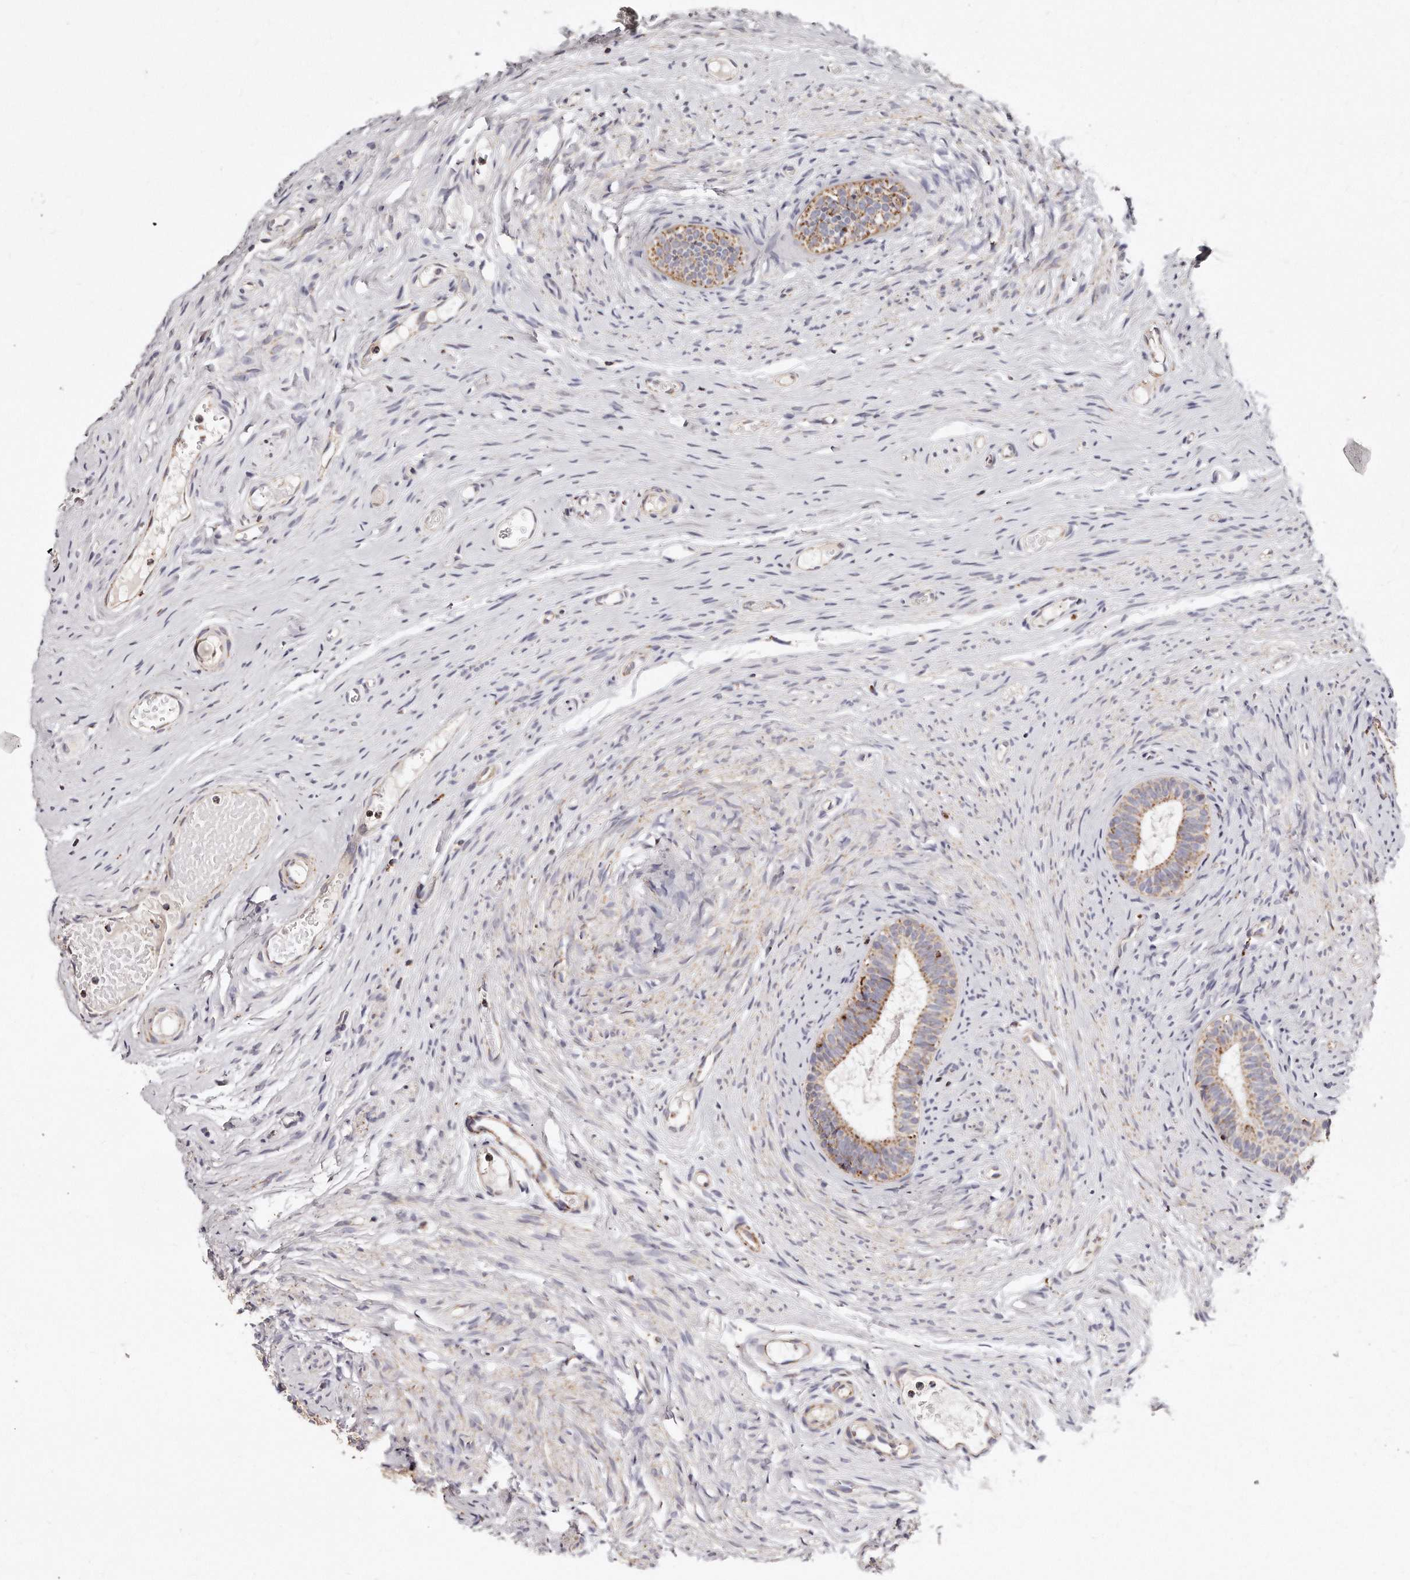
{"staining": {"intensity": "moderate", "quantity": "<25%", "location": "cytoplasmic/membranous"}, "tissue": "epididymis", "cell_type": "Glandular cells", "image_type": "normal", "snomed": [{"axis": "morphology", "description": "Normal tissue, NOS"}, {"axis": "topography", "description": "Epididymis"}], "caption": "Immunohistochemistry (IHC) photomicrograph of unremarkable epididymis: epididymis stained using immunohistochemistry (IHC) exhibits low levels of moderate protein expression localized specifically in the cytoplasmic/membranous of glandular cells, appearing as a cytoplasmic/membranous brown color.", "gene": "RTKN", "patient": {"sex": "male", "age": 9}}